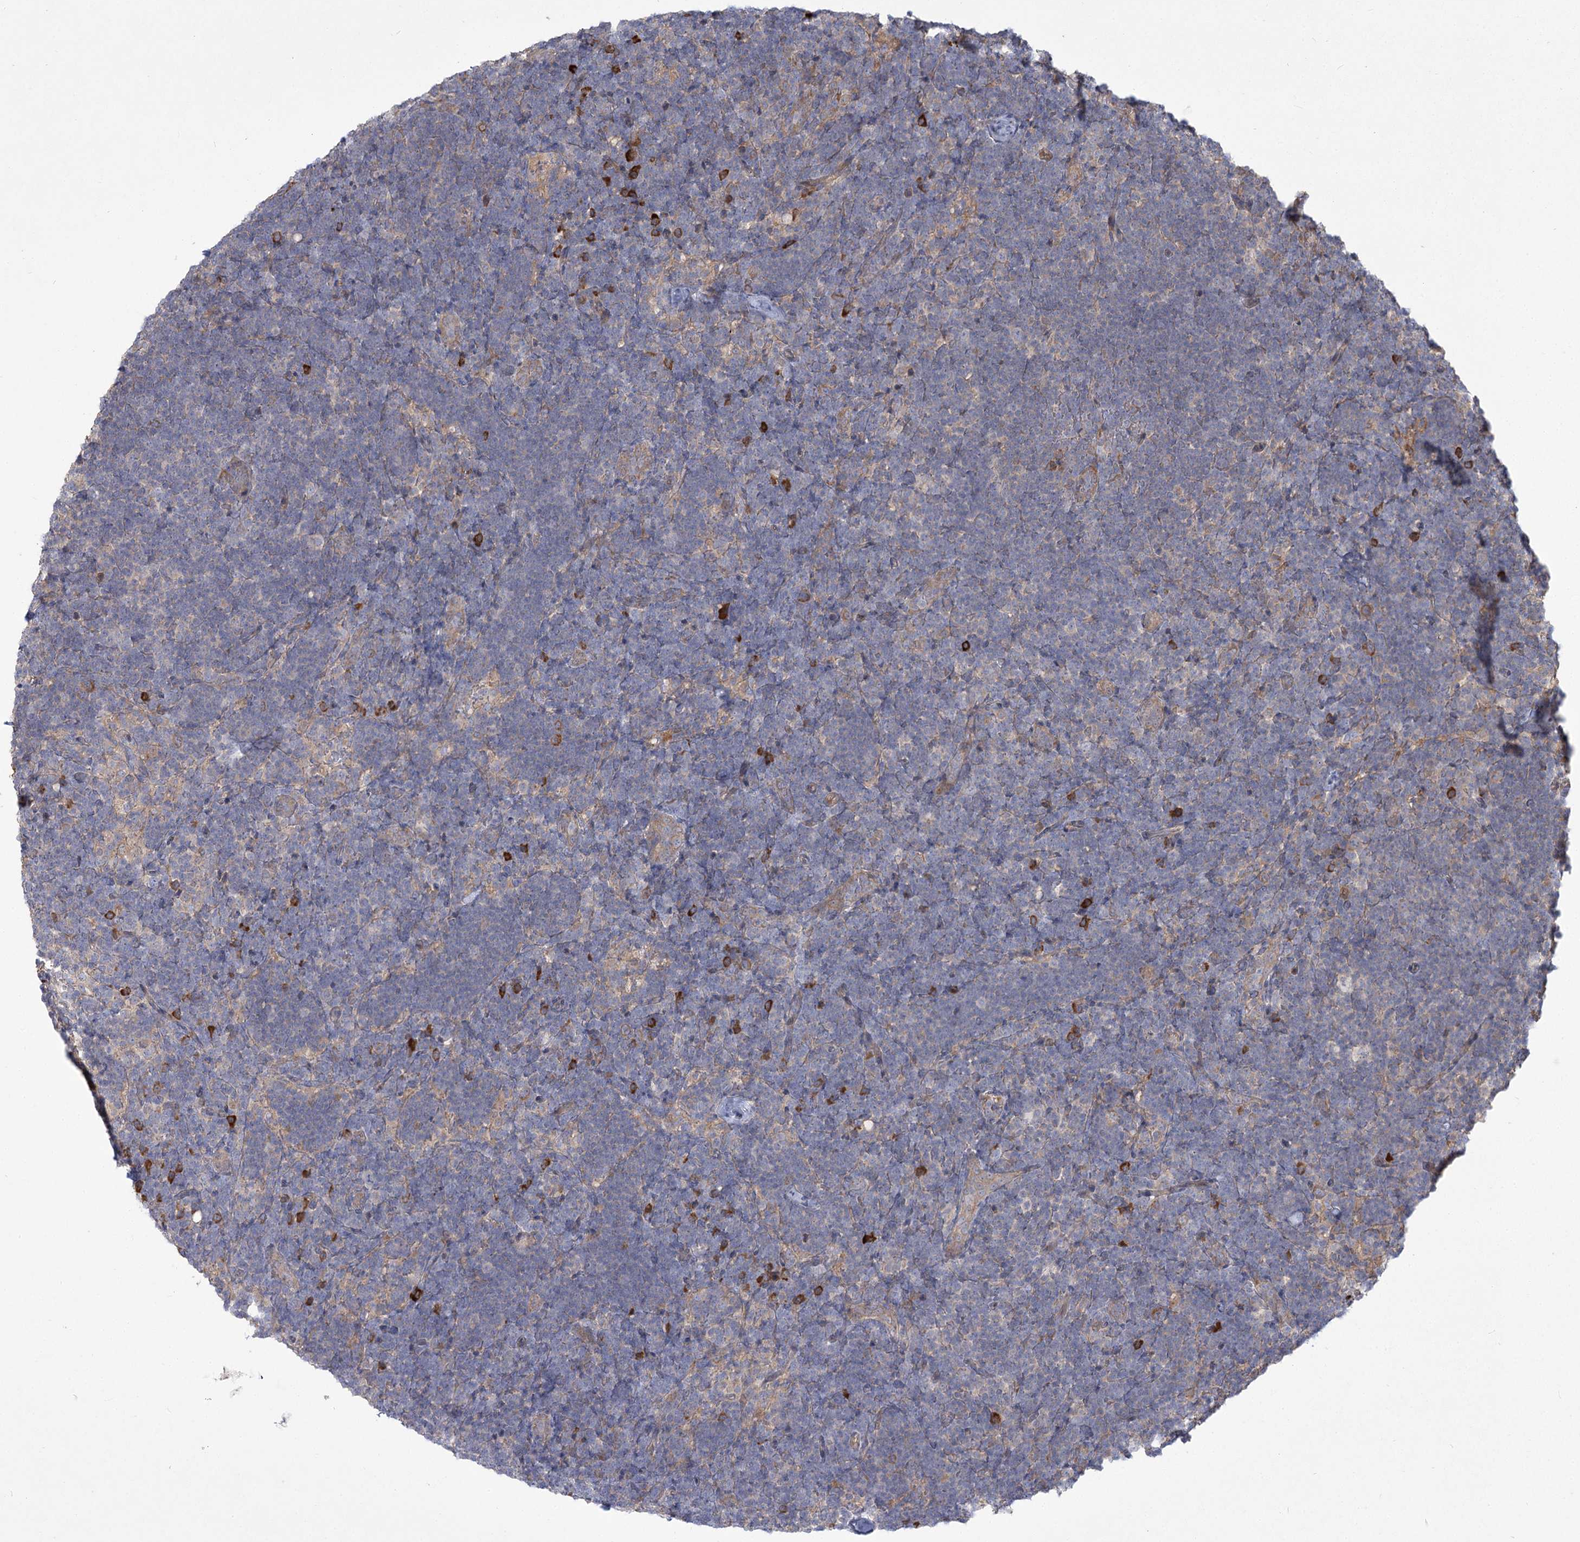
{"staining": {"intensity": "strong", "quantity": "<25%", "location": "cytoplasmic/membranous"}, "tissue": "lymph node", "cell_type": "Non-germinal center cells", "image_type": "normal", "snomed": [{"axis": "morphology", "description": "Normal tissue, NOS"}, {"axis": "topography", "description": "Lymph node"}], "caption": "Normal lymph node displays strong cytoplasmic/membranous positivity in approximately <25% of non-germinal center cells, visualized by immunohistochemistry.", "gene": "CAMTA1", "patient": {"sex": "female", "age": 22}}